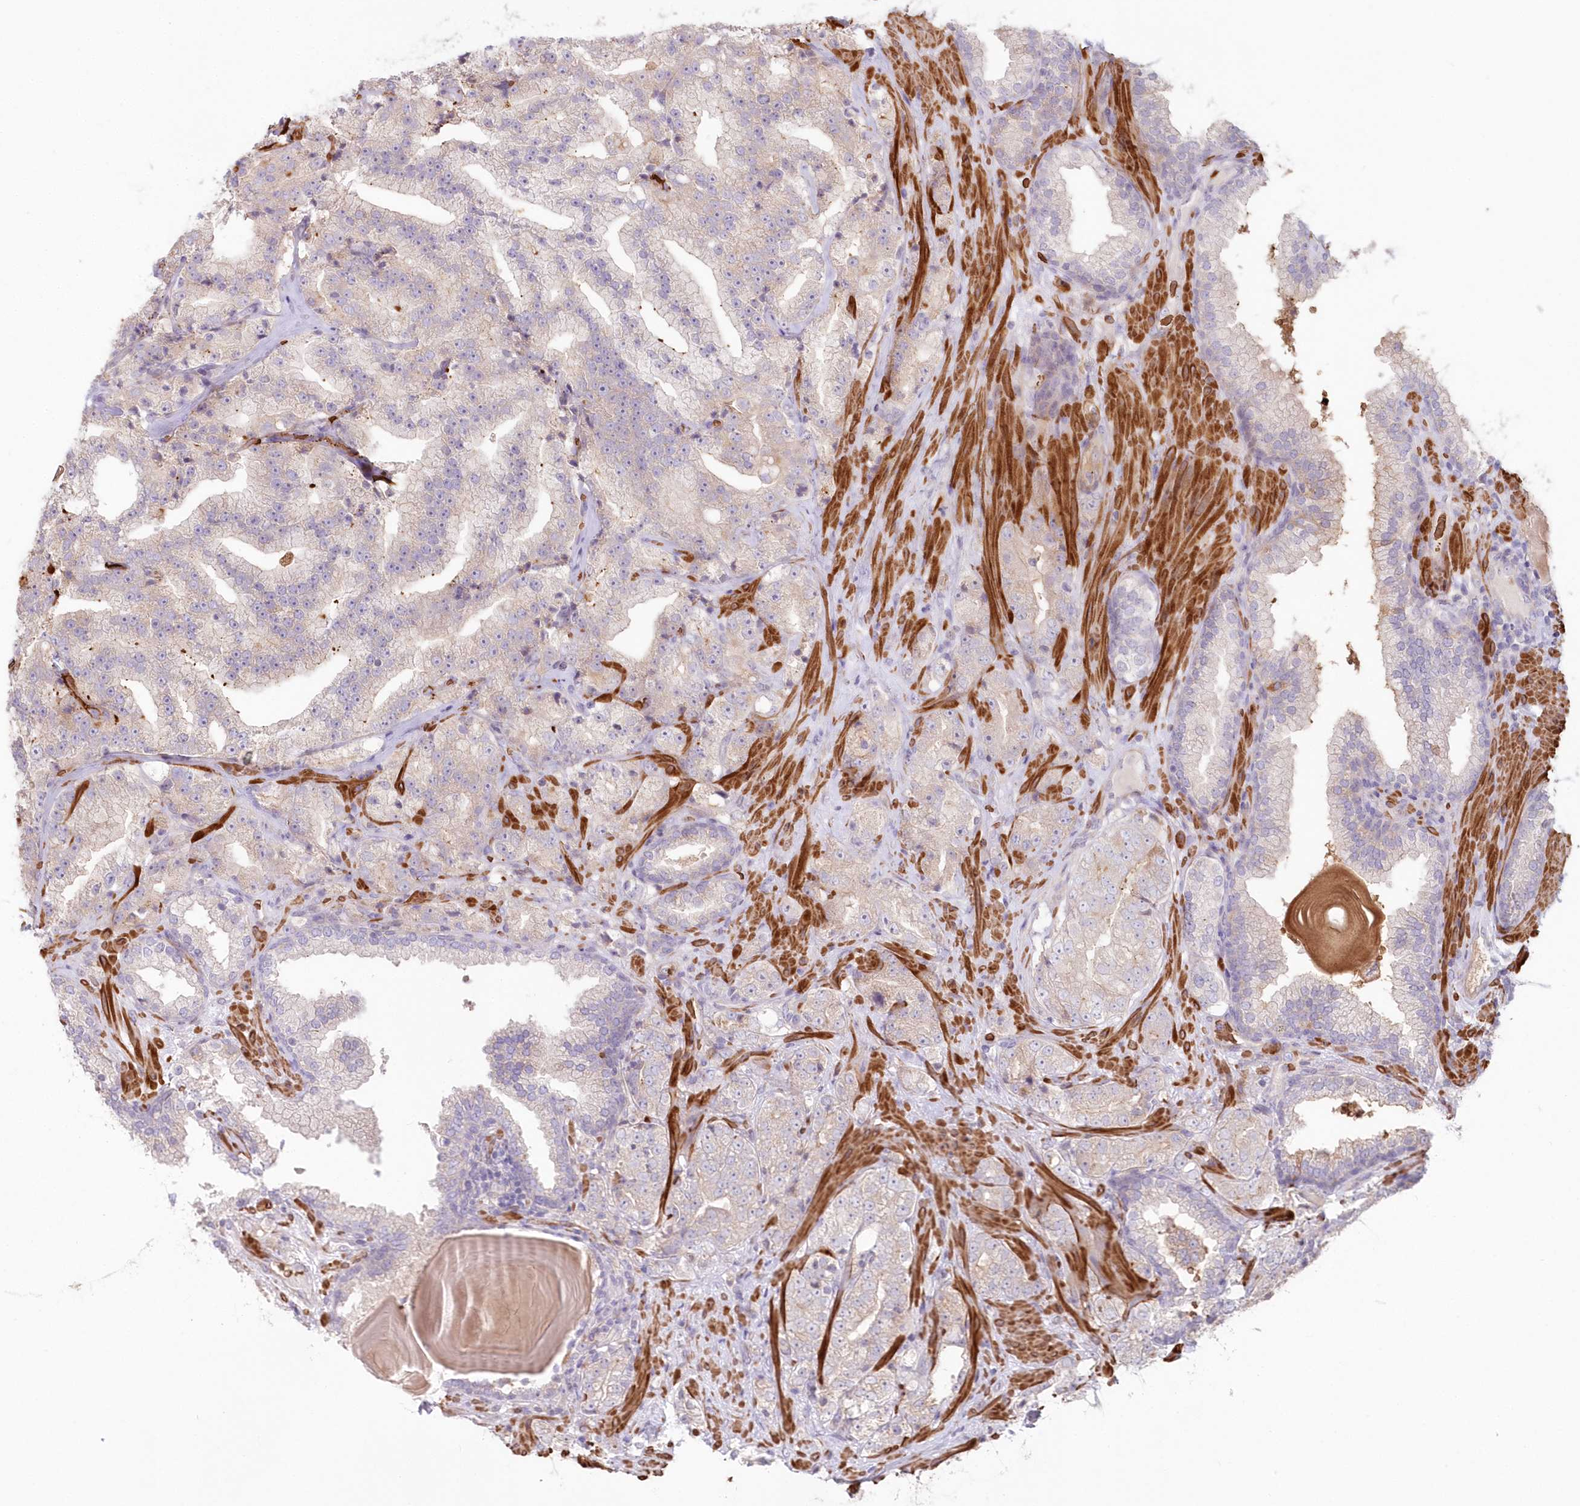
{"staining": {"intensity": "negative", "quantity": "none", "location": "none"}, "tissue": "prostate cancer", "cell_type": "Tumor cells", "image_type": "cancer", "snomed": [{"axis": "morphology", "description": "Adenocarcinoma, High grade"}, {"axis": "topography", "description": "Prostate"}], "caption": "An IHC histopathology image of prostate adenocarcinoma (high-grade) is shown. There is no staining in tumor cells of prostate adenocarcinoma (high-grade).", "gene": "SERINC1", "patient": {"sex": "male", "age": 64}}